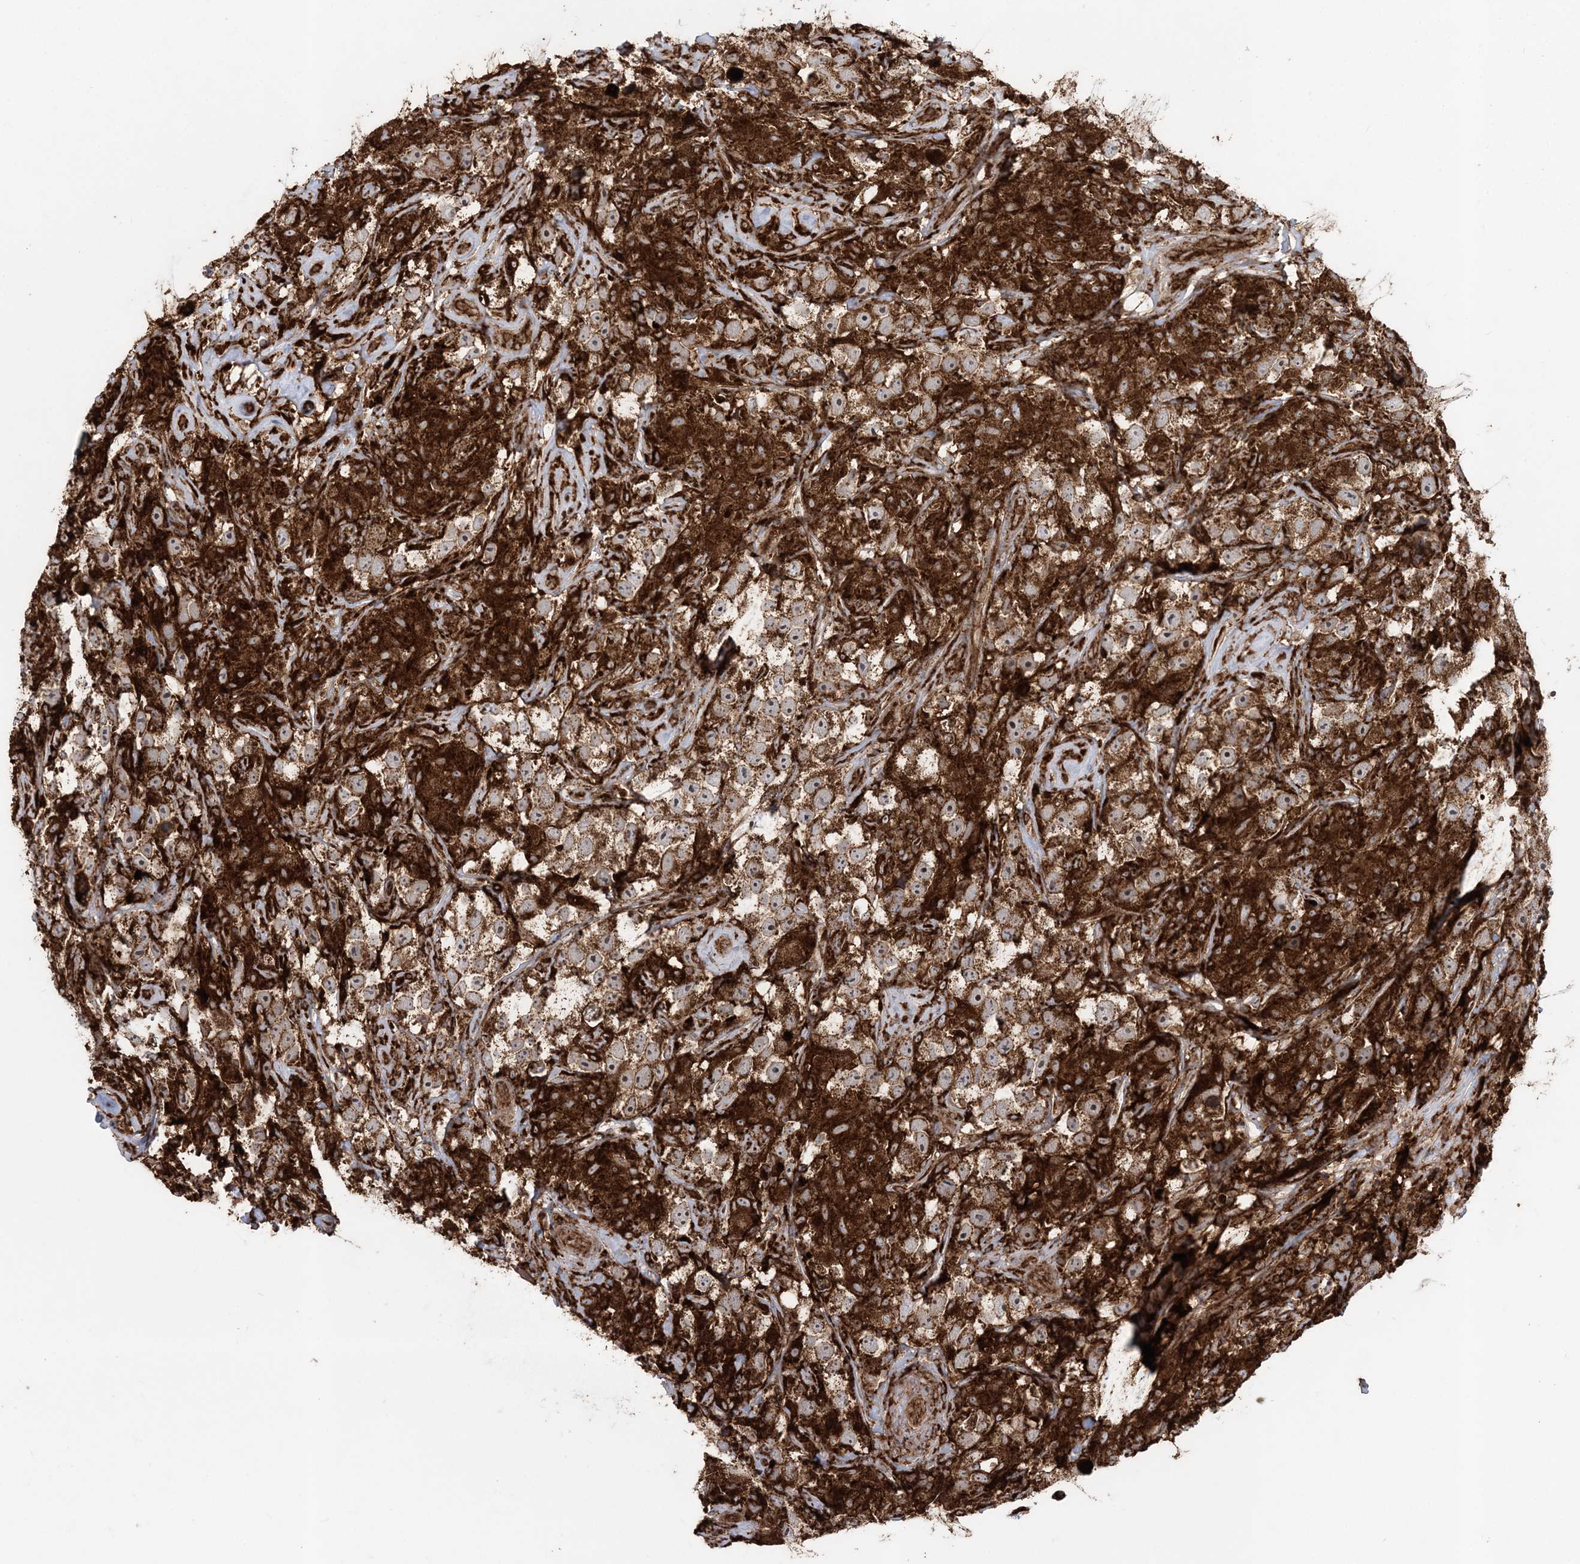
{"staining": {"intensity": "strong", "quantity": ">75%", "location": "cytoplasmic/membranous"}, "tissue": "testis cancer", "cell_type": "Tumor cells", "image_type": "cancer", "snomed": [{"axis": "morphology", "description": "Seminoma, NOS"}, {"axis": "topography", "description": "Testis"}], "caption": "This micrograph exhibits immunohistochemistry (IHC) staining of seminoma (testis), with high strong cytoplasmic/membranous staining in about >75% of tumor cells.", "gene": "LRPPRC", "patient": {"sex": "male", "age": 49}}